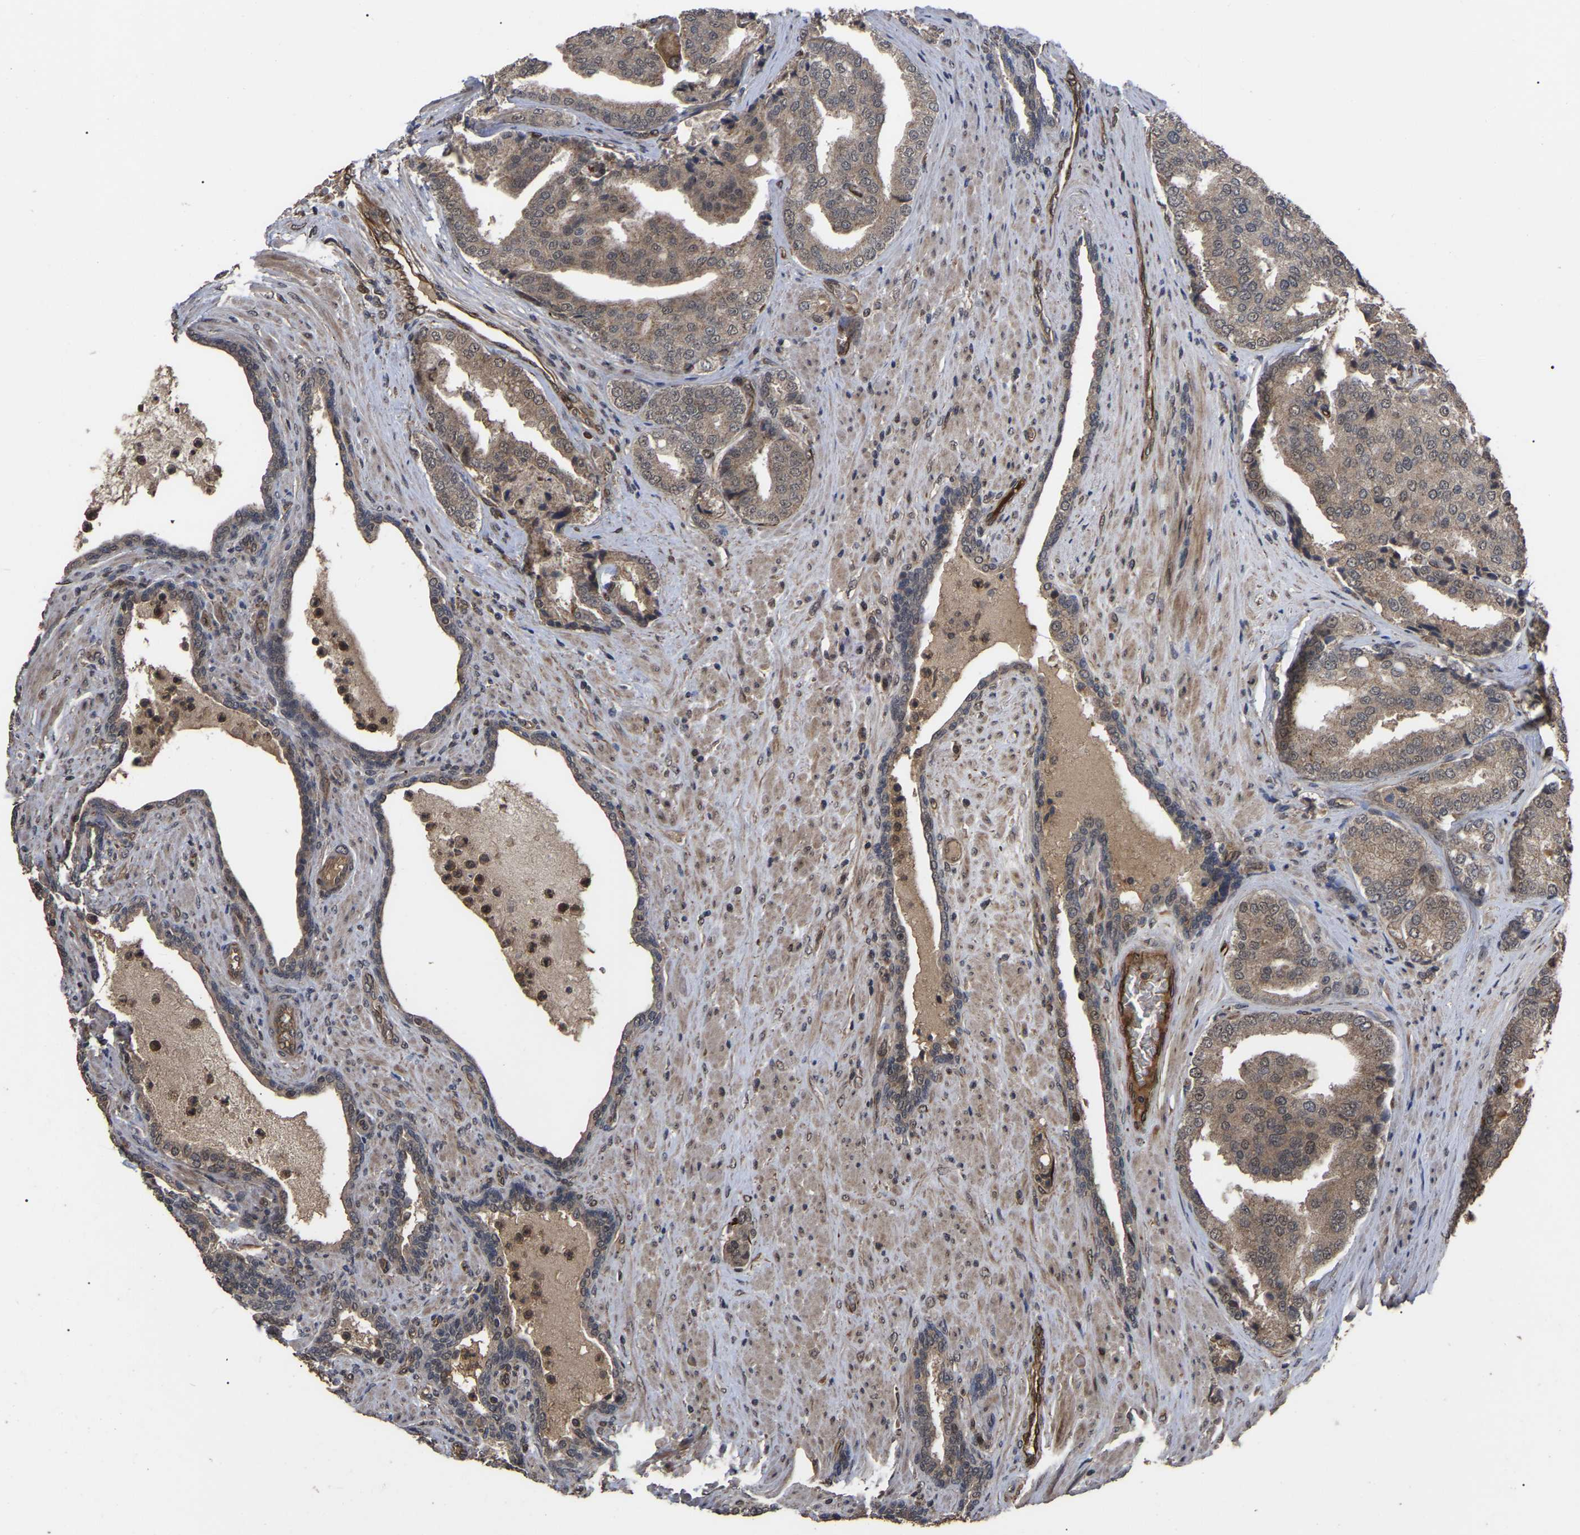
{"staining": {"intensity": "moderate", "quantity": ">75%", "location": "cytoplasmic/membranous"}, "tissue": "prostate cancer", "cell_type": "Tumor cells", "image_type": "cancer", "snomed": [{"axis": "morphology", "description": "Adenocarcinoma, High grade"}, {"axis": "topography", "description": "Prostate"}], "caption": "Immunohistochemical staining of prostate cancer exhibits moderate cytoplasmic/membranous protein staining in about >75% of tumor cells.", "gene": "FAM161B", "patient": {"sex": "male", "age": 50}}